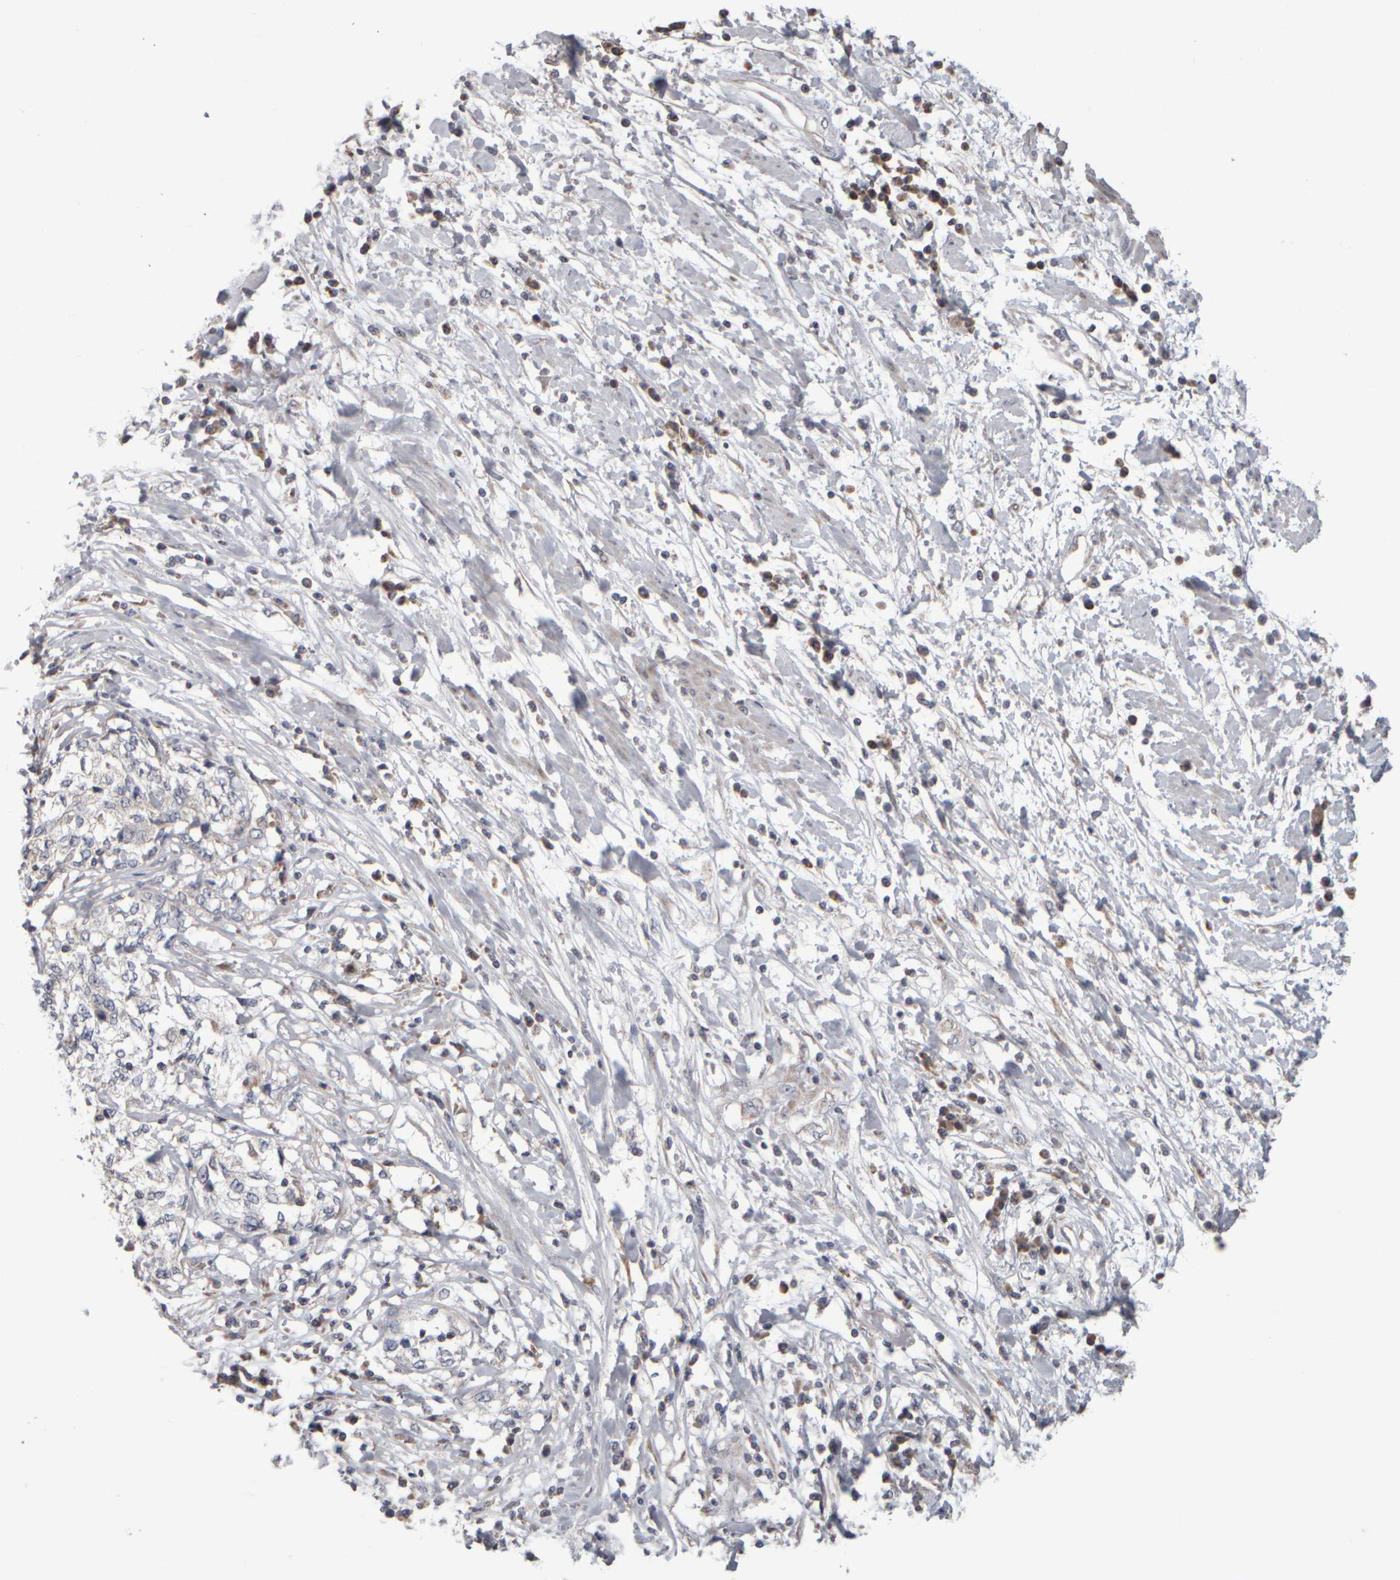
{"staining": {"intensity": "negative", "quantity": "none", "location": "none"}, "tissue": "cervical cancer", "cell_type": "Tumor cells", "image_type": "cancer", "snomed": [{"axis": "morphology", "description": "Squamous cell carcinoma, NOS"}, {"axis": "topography", "description": "Cervix"}], "caption": "A histopathology image of human cervical cancer (squamous cell carcinoma) is negative for staining in tumor cells.", "gene": "SCO1", "patient": {"sex": "female", "age": 57}}